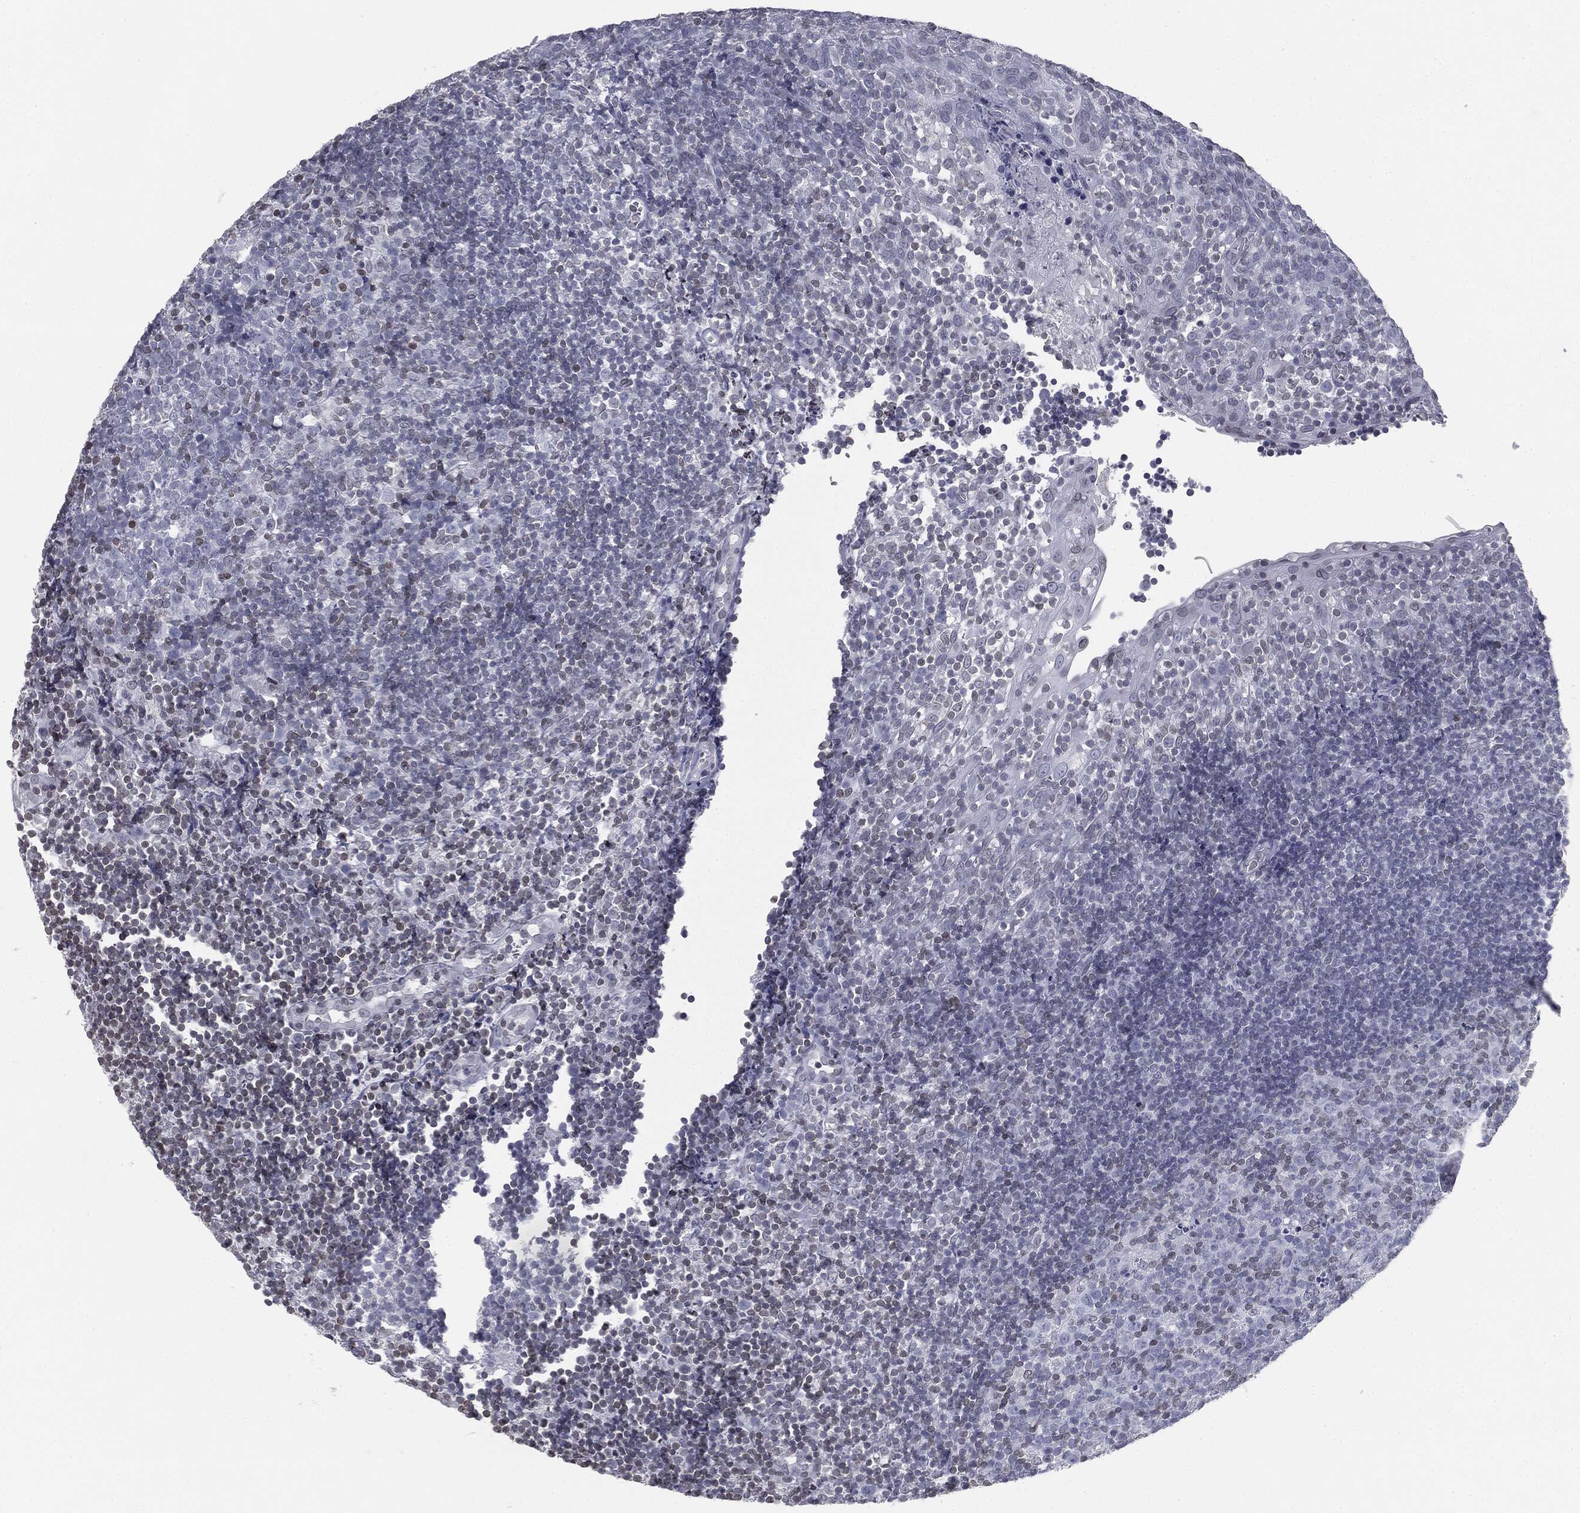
{"staining": {"intensity": "negative", "quantity": "none", "location": "none"}, "tissue": "tonsil", "cell_type": "Germinal center cells", "image_type": "normal", "snomed": [{"axis": "morphology", "description": "Normal tissue, NOS"}, {"axis": "topography", "description": "Tonsil"}], "caption": "Immunohistochemical staining of unremarkable tonsil demonstrates no significant positivity in germinal center cells.", "gene": "ALDOB", "patient": {"sex": "female", "age": 5}}